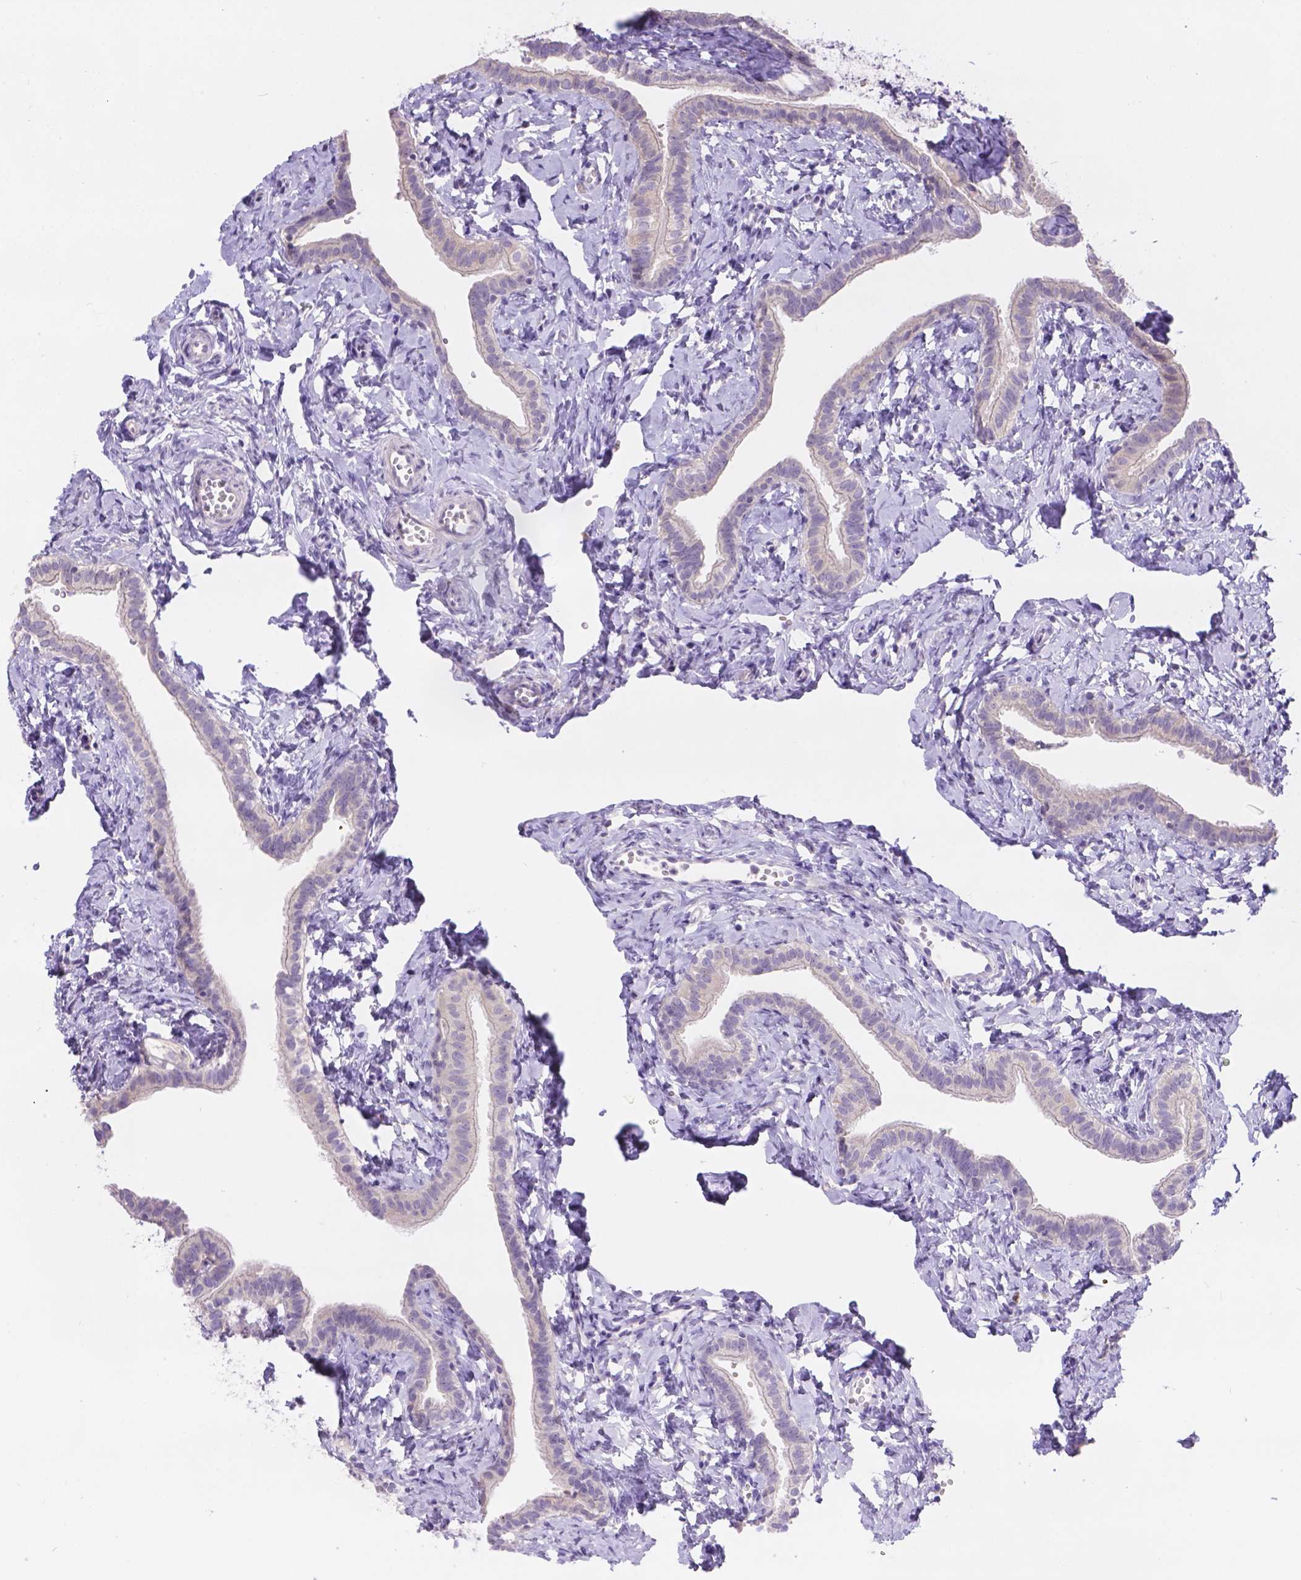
{"staining": {"intensity": "weak", "quantity": "<25%", "location": "cytoplasmic/membranous"}, "tissue": "fallopian tube", "cell_type": "Glandular cells", "image_type": "normal", "snomed": [{"axis": "morphology", "description": "Normal tissue, NOS"}, {"axis": "topography", "description": "Fallopian tube"}], "caption": "An immunohistochemistry (IHC) micrograph of normal fallopian tube is shown. There is no staining in glandular cells of fallopian tube. Brightfield microscopy of immunohistochemistry (IHC) stained with DAB (brown) and hematoxylin (blue), captured at high magnification.", "gene": "CD96", "patient": {"sex": "female", "age": 41}}